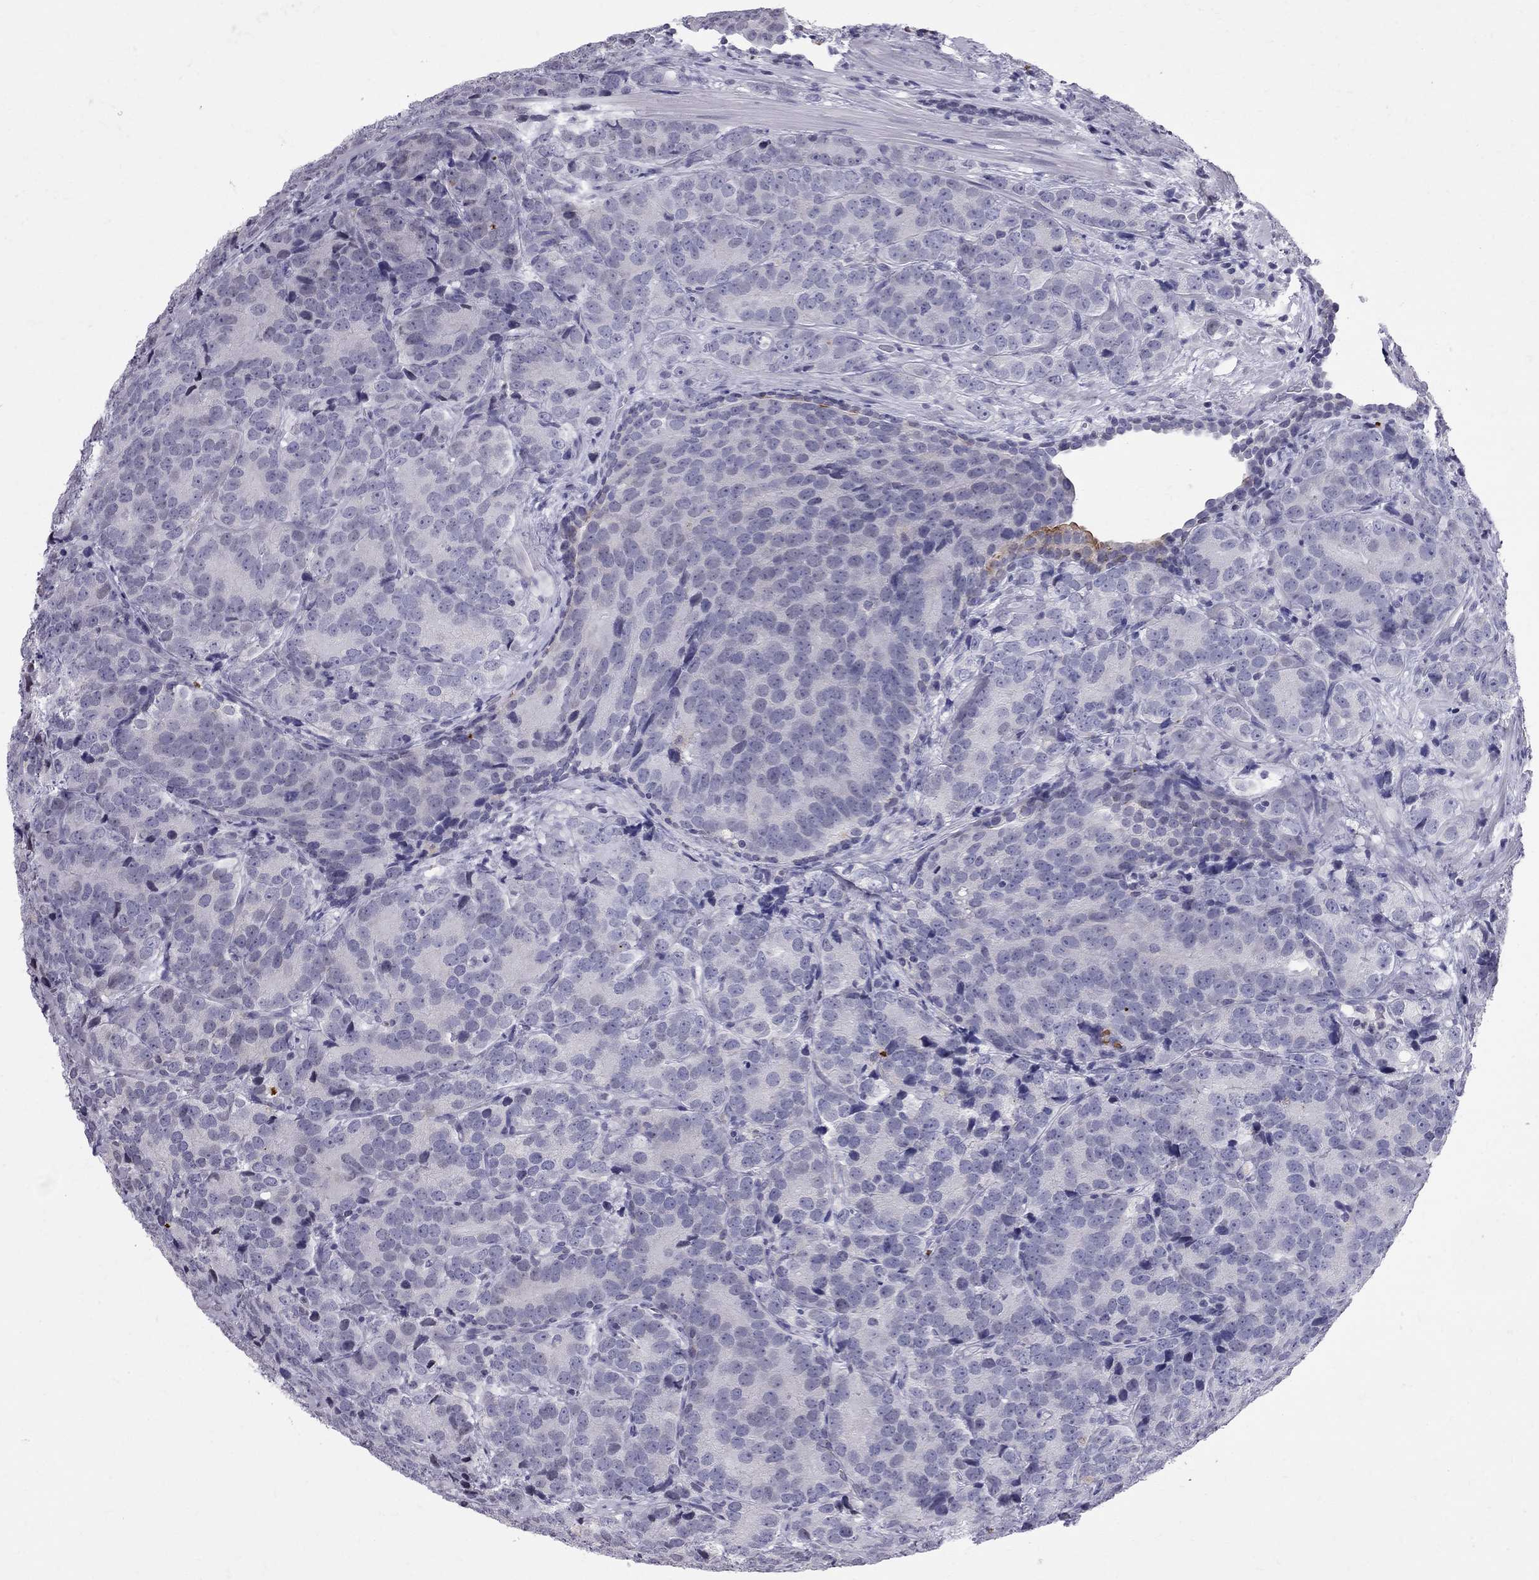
{"staining": {"intensity": "moderate", "quantity": "<25%", "location": "cytoplasmic/membranous"}, "tissue": "prostate cancer", "cell_type": "Tumor cells", "image_type": "cancer", "snomed": [{"axis": "morphology", "description": "Adenocarcinoma, NOS"}, {"axis": "topography", "description": "Prostate"}], "caption": "An immunohistochemistry photomicrograph of neoplastic tissue is shown. Protein staining in brown highlights moderate cytoplasmic/membranous positivity in prostate cancer within tumor cells. The protein of interest is stained brown, and the nuclei are stained in blue (DAB IHC with brightfield microscopy, high magnification).", "gene": "MUC15", "patient": {"sex": "male", "age": 71}}